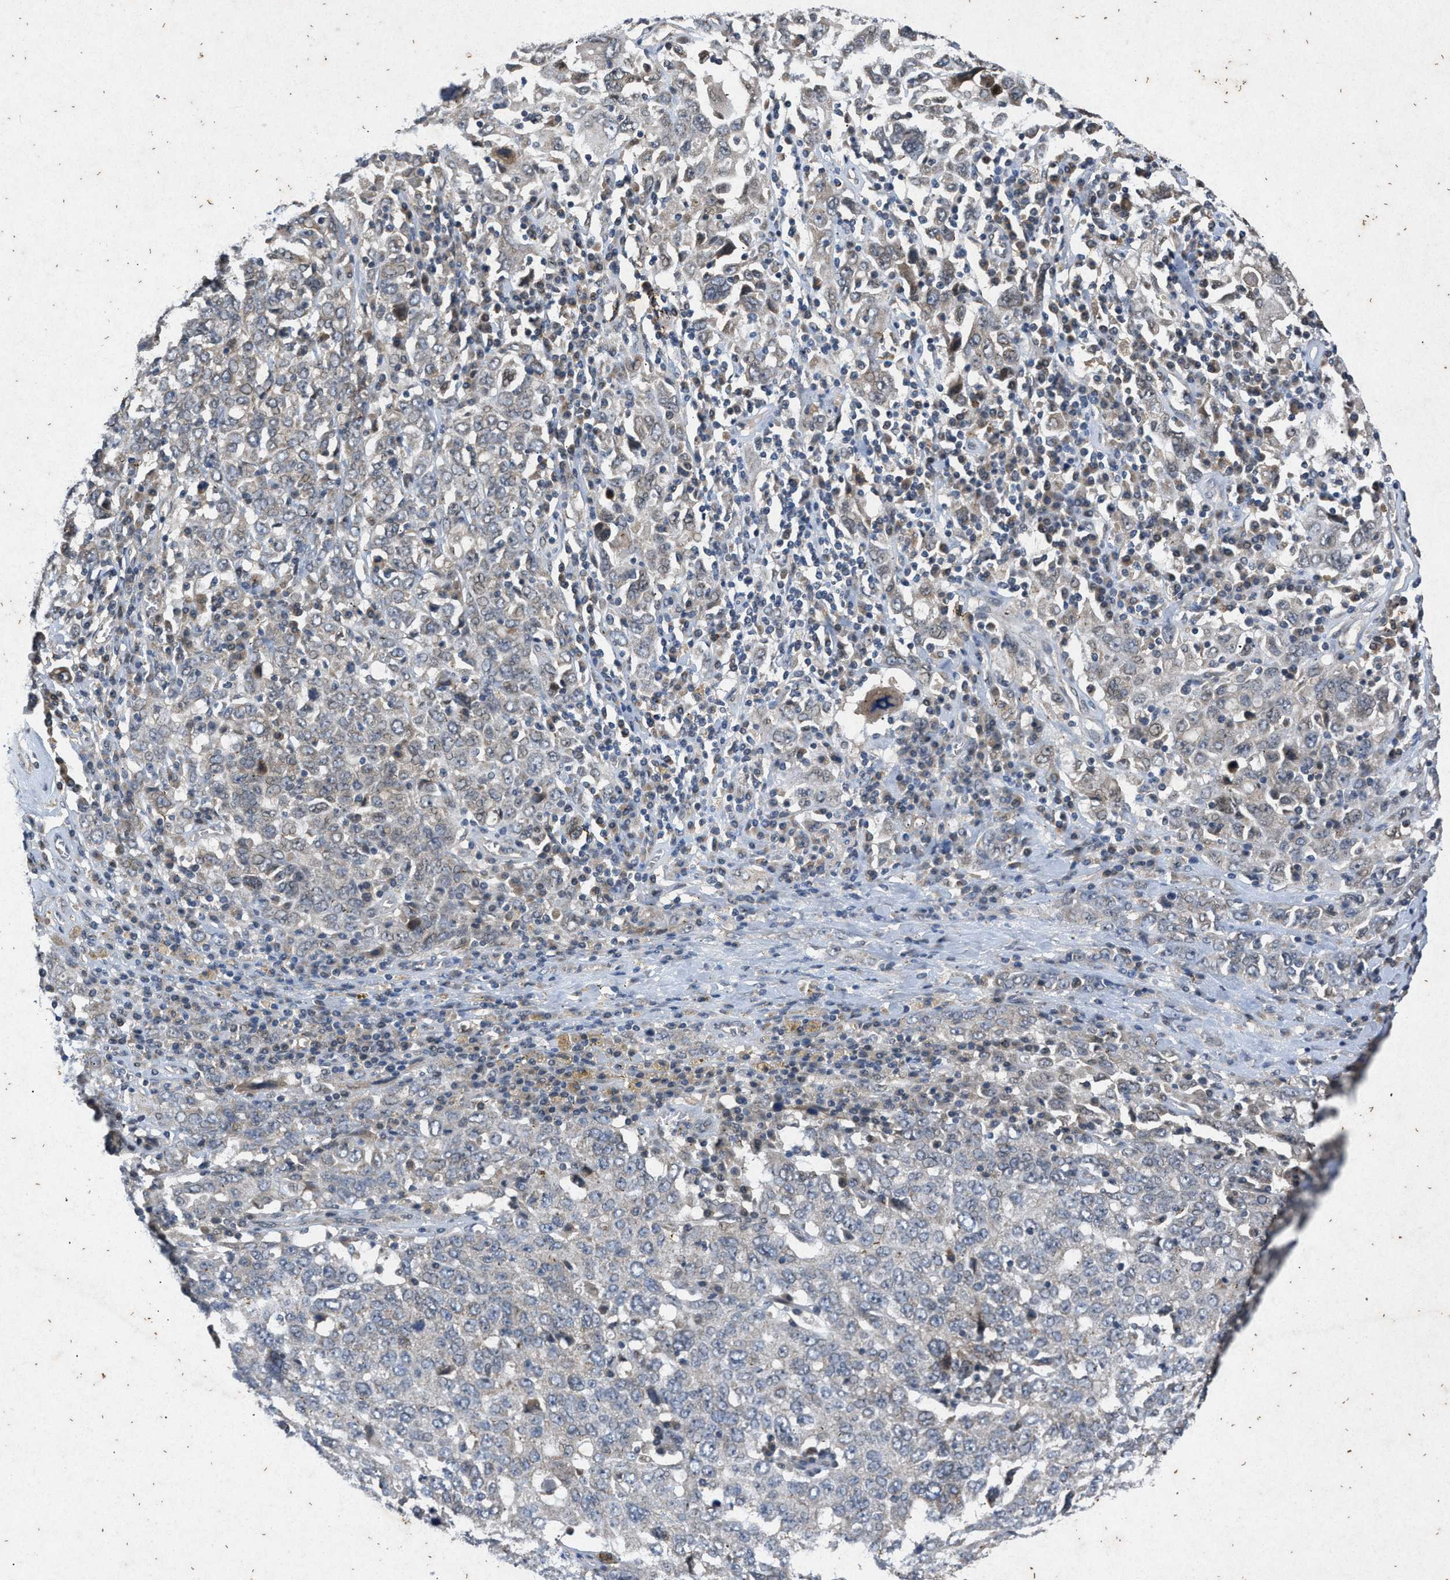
{"staining": {"intensity": "negative", "quantity": "none", "location": "none"}, "tissue": "ovarian cancer", "cell_type": "Tumor cells", "image_type": "cancer", "snomed": [{"axis": "morphology", "description": "Carcinoma, endometroid"}, {"axis": "topography", "description": "Ovary"}], "caption": "A high-resolution micrograph shows immunohistochemistry (IHC) staining of endometroid carcinoma (ovarian), which reveals no significant staining in tumor cells.", "gene": "PRKG2", "patient": {"sex": "female", "age": 62}}